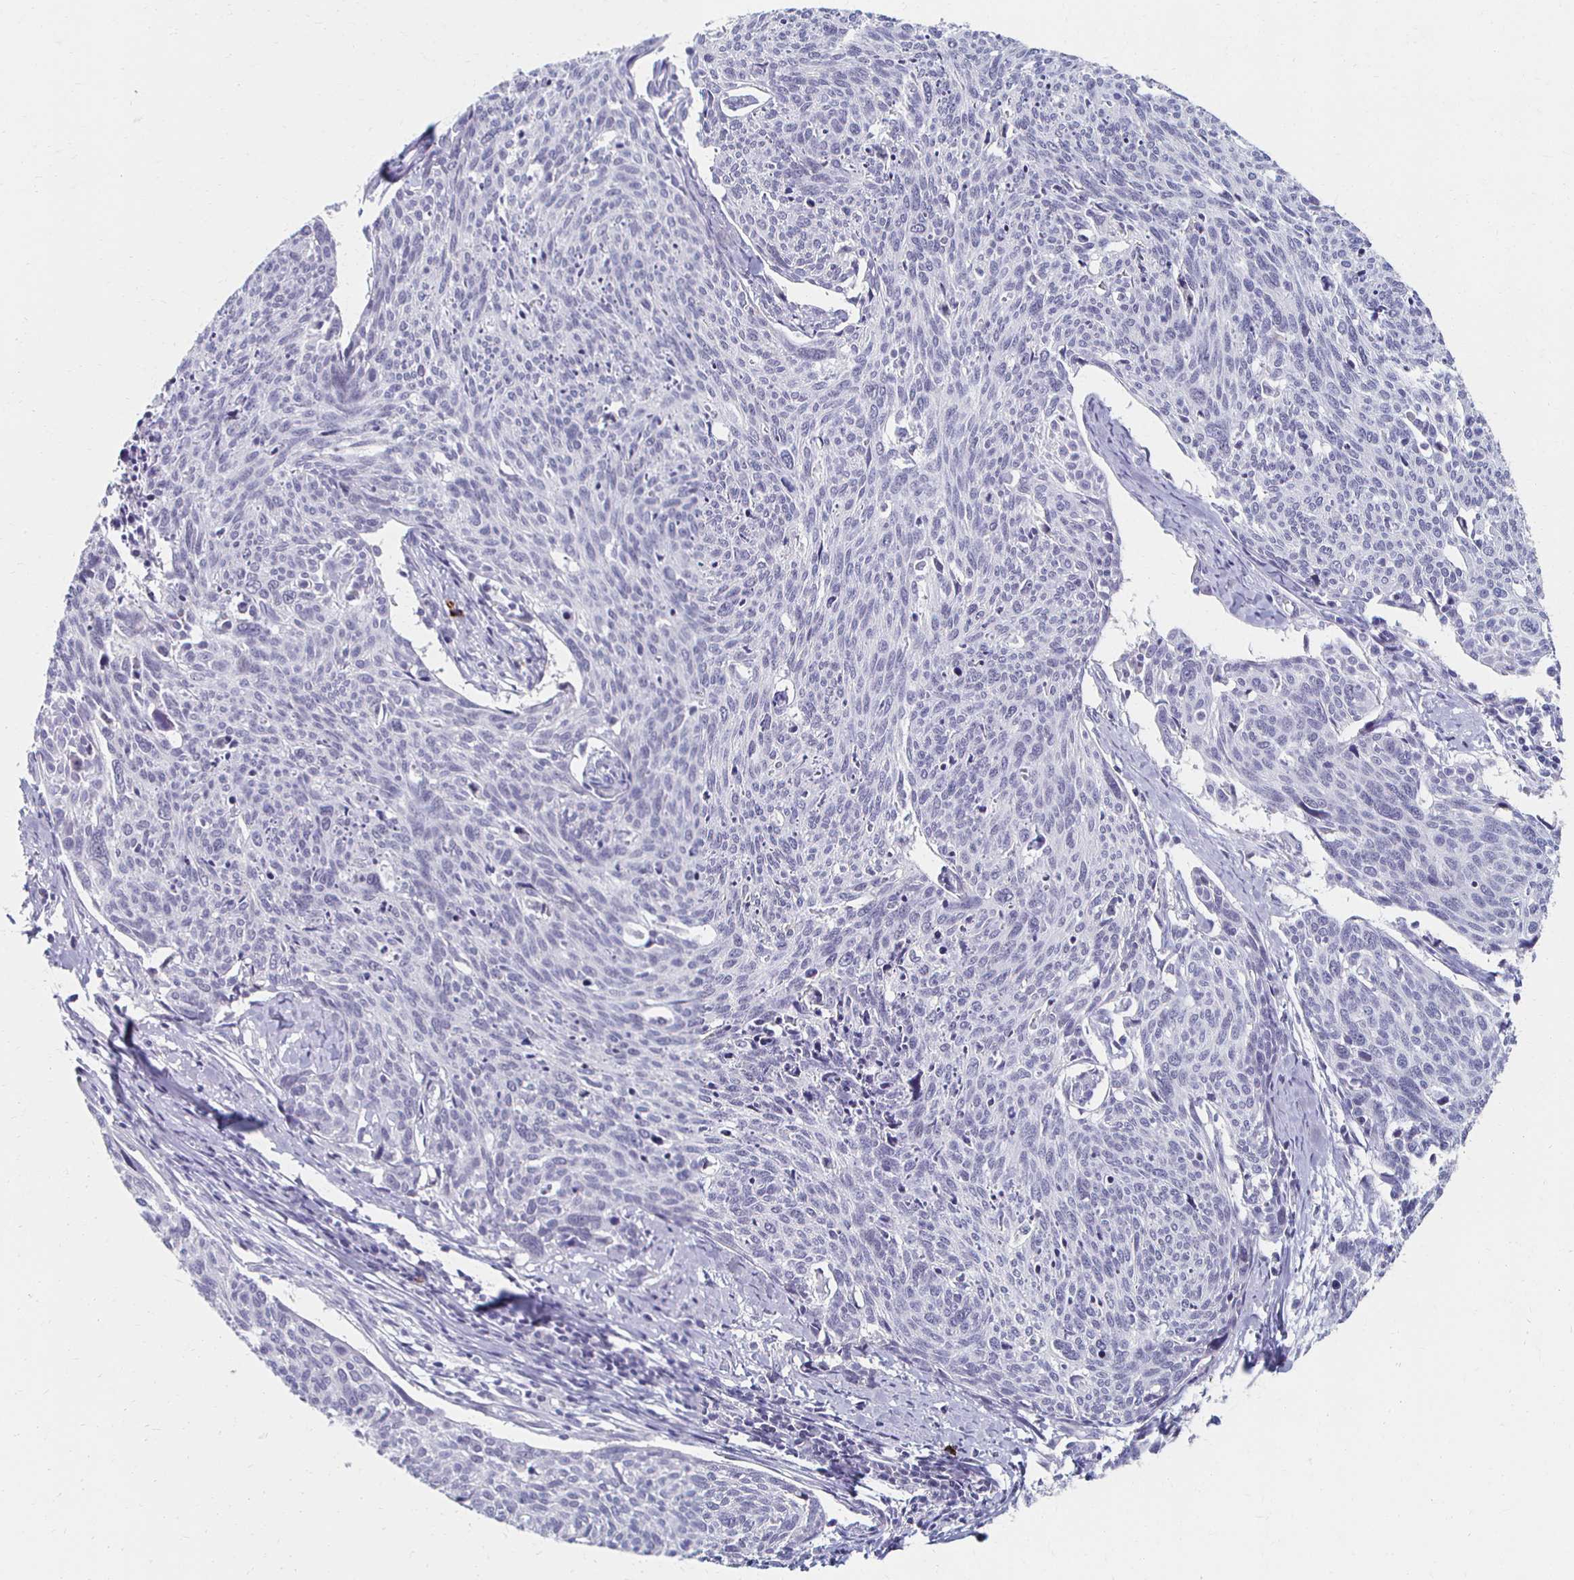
{"staining": {"intensity": "negative", "quantity": "none", "location": "none"}, "tissue": "cervical cancer", "cell_type": "Tumor cells", "image_type": "cancer", "snomed": [{"axis": "morphology", "description": "Squamous cell carcinoma, NOS"}, {"axis": "topography", "description": "Cervix"}], "caption": "There is no significant positivity in tumor cells of squamous cell carcinoma (cervical). (Stains: DAB immunohistochemistry with hematoxylin counter stain, Microscopy: brightfield microscopy at high magnification).", "gene": "CXCR2", "patient": {"sex": "female", "age": 49}}